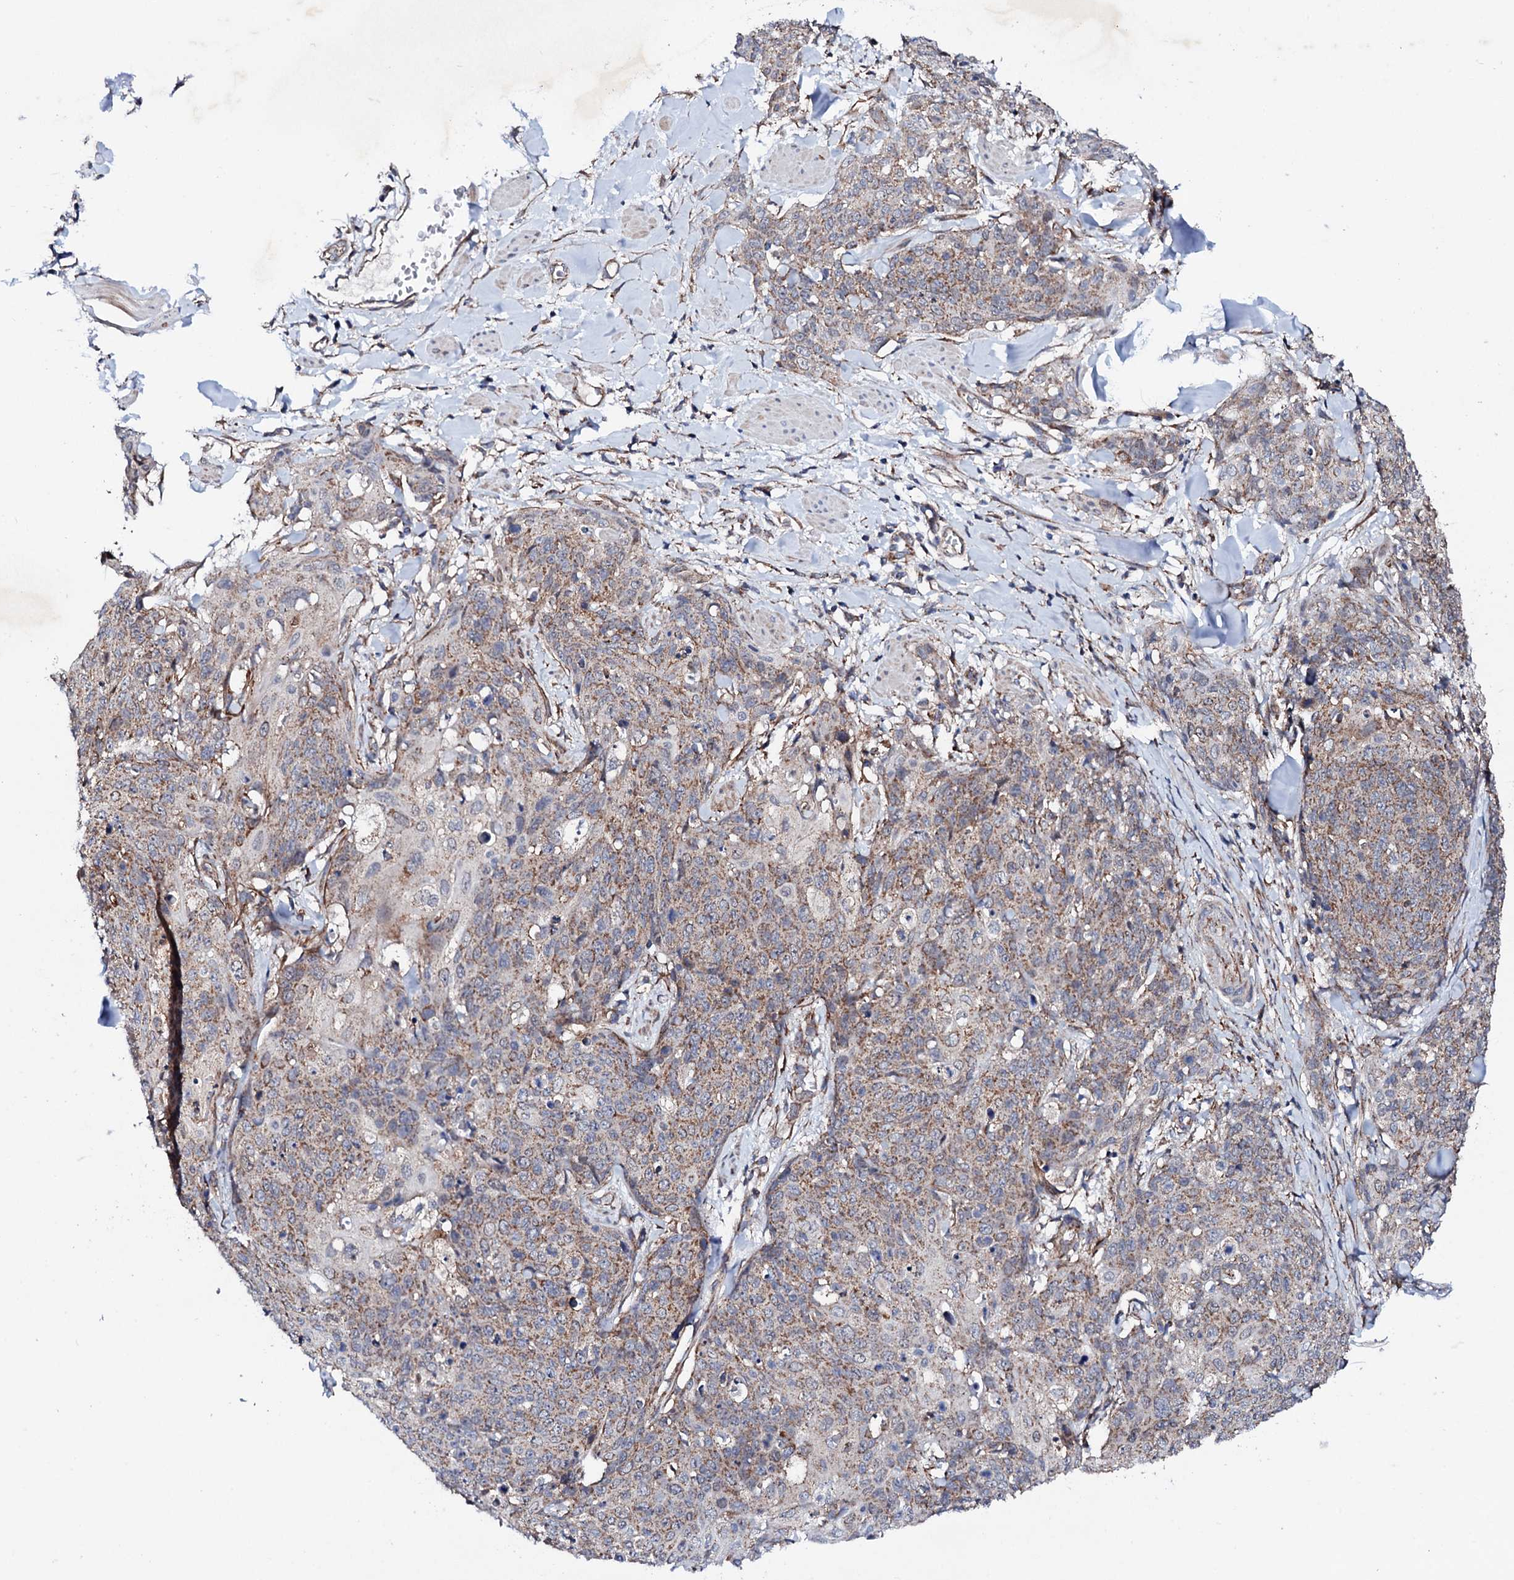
{"staining": {"intensity": "moderate", "quantity": ">75%", "location": "cytoplasmic/membranous"}, "tissue": "skin cancer", "cell_type": "Tumor cells", "image_type": "cancer", "snomed": [{"axis": "morphology", "description": "Squamous cell carcinoma, NOS"}, {"axis": "topography", "description": "Skin"}, {"axis": "topography", "description": "Vulva"}], "caption": "Squamous cell carcinoma (skin) tissue reveals moderate cytoplasmic/membranous positivity in about >75% of tumor cells (DAB (3,3'-diaminobenzidine) IHC with brightfield microscopy, high magnification).", "gene": "MTIF3", "patient": {"sex": "female", "age": 85}}